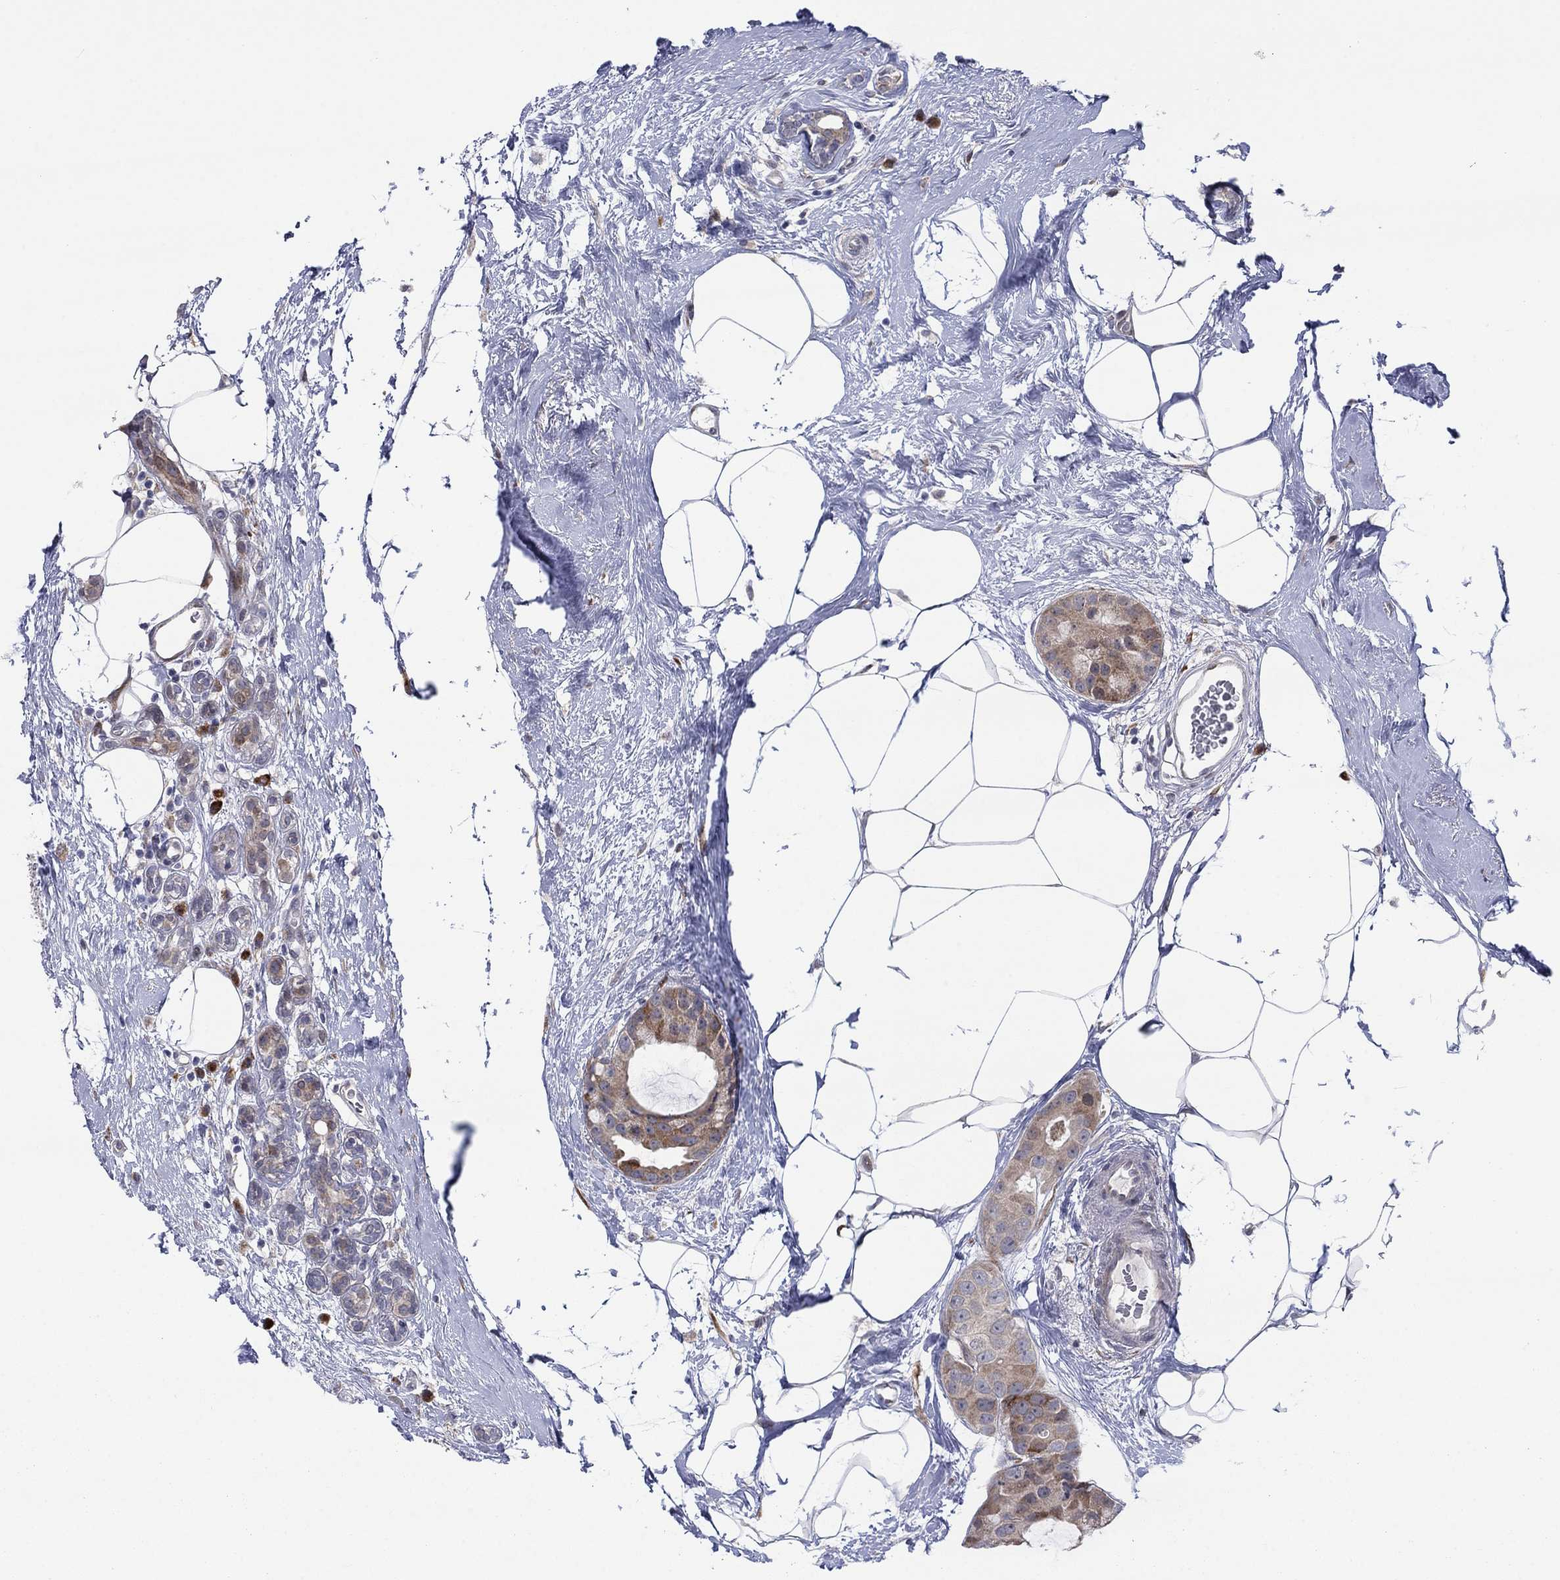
{"staining": {"intensity": "moderate", "quantity": "25%-75%", "location": "cytoplasmic/membranous"}, "tissue": "breast cancer", "cell_type": "Tumor cells", "image_type": "cancer", "snomed": [{"axis": "morphology", "description": "Duct carcinoma"}, {"axis": "topography", "description": "Breast"}], "caption": "Tumor cells exhibit medium levels of moderate cytoplasmic/membranous expression in approximately 25%-75% of cells in human breast cancer.", "gene": "TTC21B", "patient": {"sex": "female", "age": 45}}